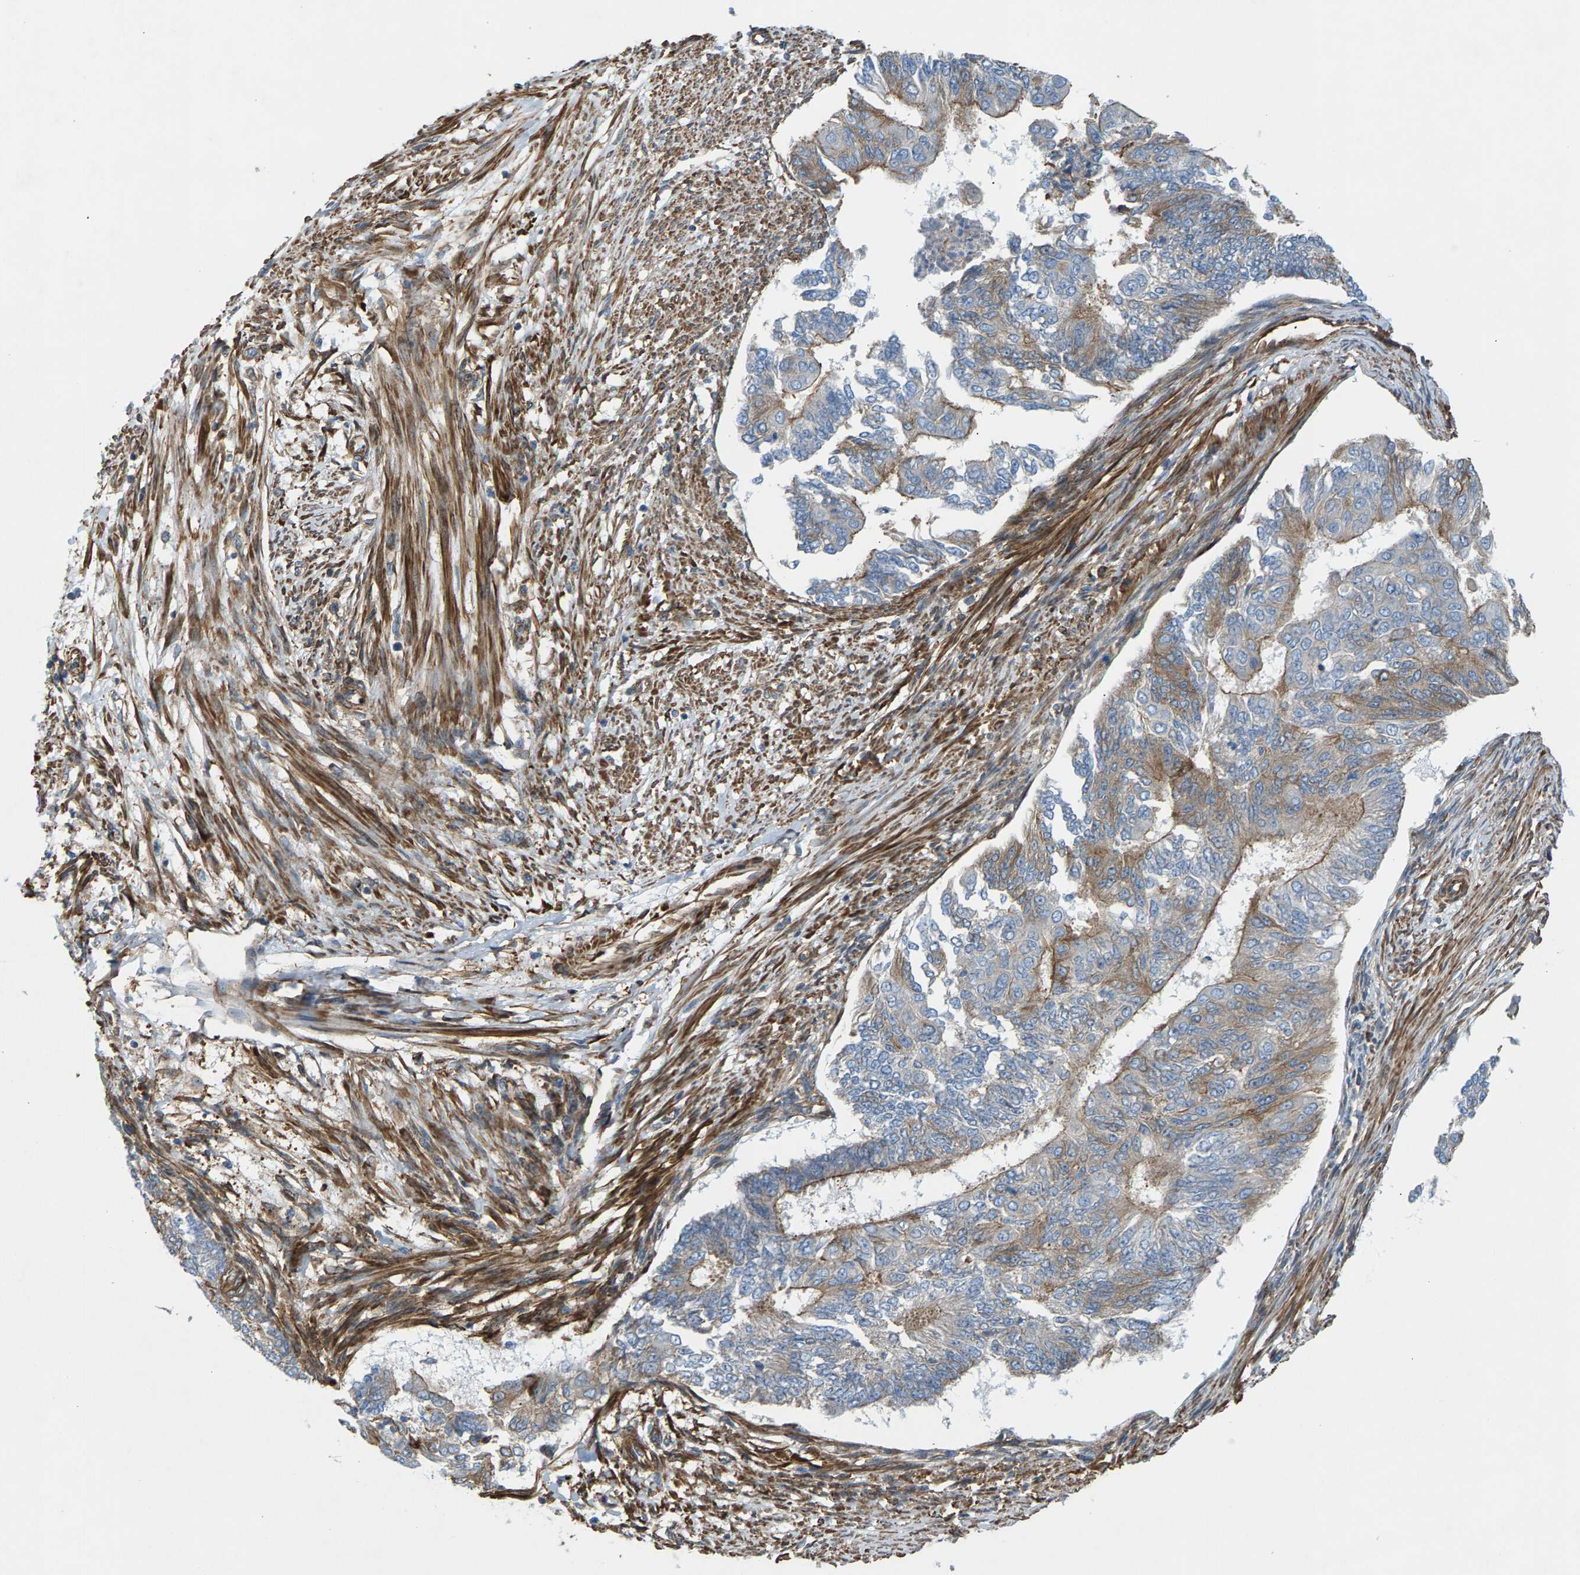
{"staining": {"intensity": "weak", "quantity": "<25%", "location": "cytoplasmic/membranous"}, "tissue": "endometrial cancer", "cell_type": "Tumor cells", "image_type": "cancer", "snomed": [{"axis": "morphology", "description": "Adenocarcinoma, NOS"}, {"axis": "topography", "description": "Endometrium"}], "caption": "Immunohistochemistry photomicrograph of neoplastic tissue: endometrial cancer (adenocarcinoma) stained with DAB (3,3'-diaminobenzidine) demonstrates no significant protein positivity in tumor cells. (DAB (3,3'-diaminobenzidine) immunohistochemistry (IHC), high magnification).", "gene": "PDCL", "patient": {"sex": "female", "age": 32}}